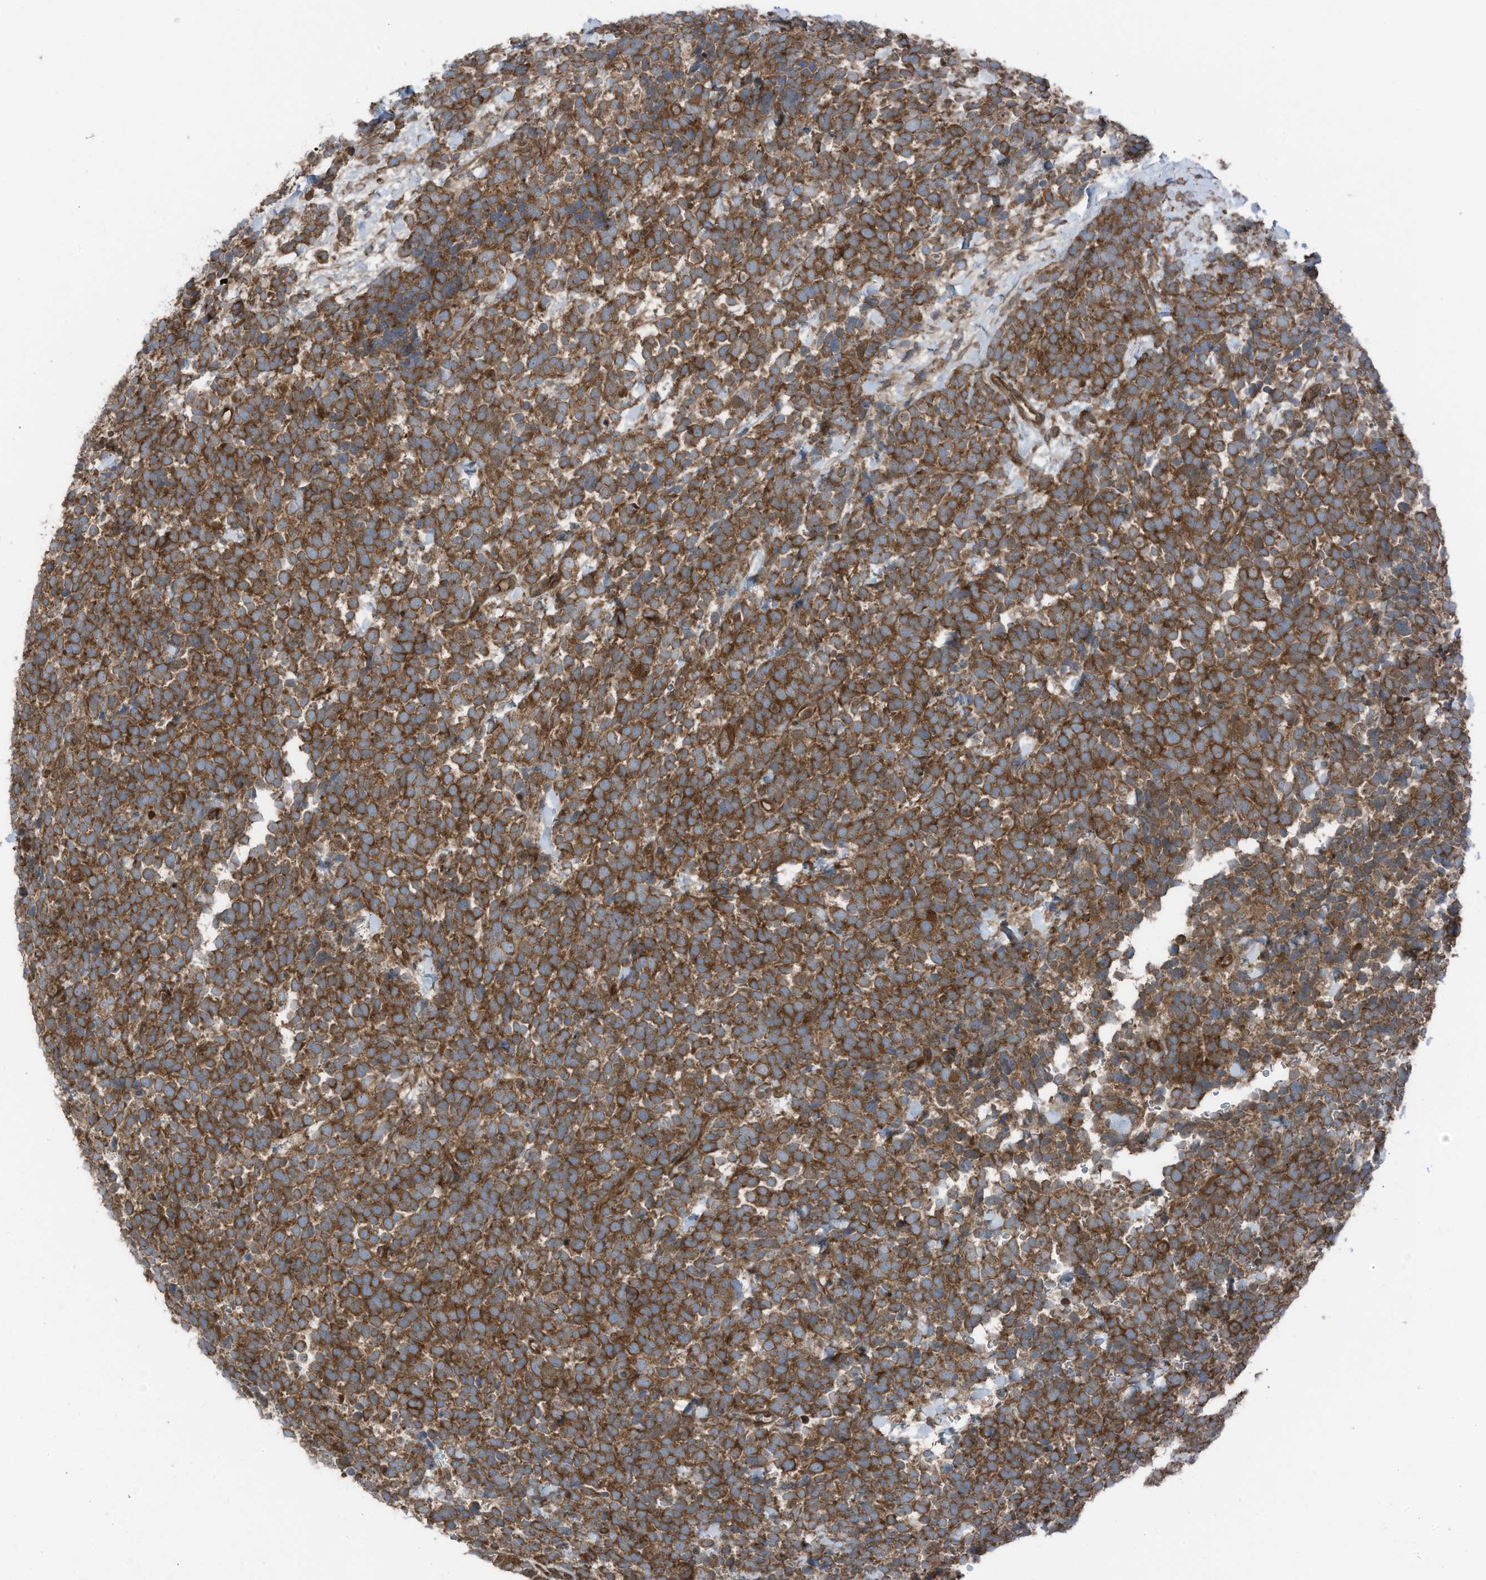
{"staining": {"intensity": "strong", "quantity": ">75%", "location": "cytoplasmic/membranous"}, "tissue": "urothelial cancer", "cell_type": "Tumor cells", "image_type": "cancer", "snomed": [{"axis": "morphology", "description": "Urothelial carcinoma, High grade"}, {"axis": "topography", "description": "Urinary bladder"}], "caption": "The image displays a brown stain indicating the presence of a protein in the cytoplasmic/membranous of tumor cells in urothelial cancer.", "gene": "TXNDC9", "patient": {"sex": "female", "age": 82}}